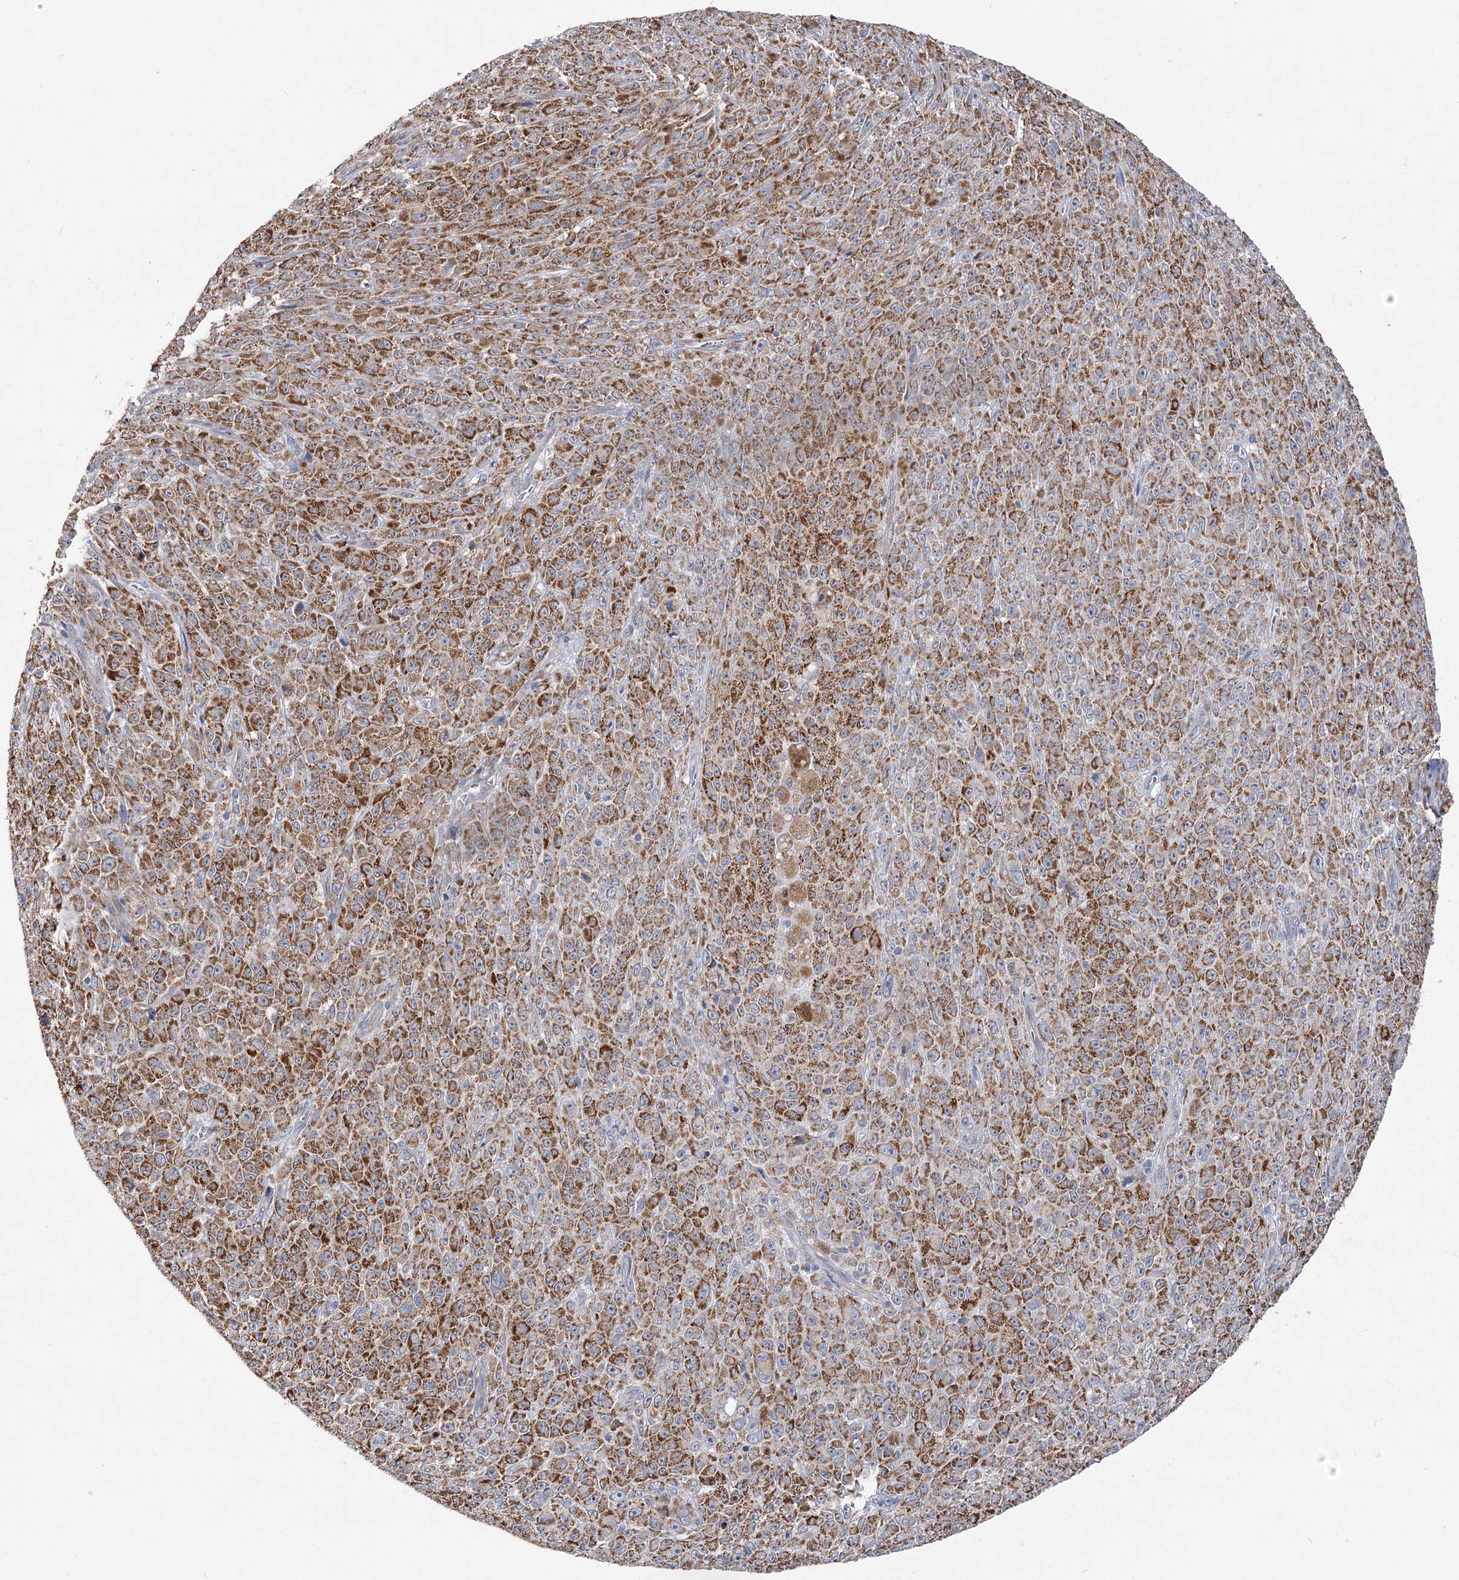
{"staining": {"intensity": "moderate", "quantity": ">75%", "location": "cytoplasmic/membranous"}, "tissue": "melanoma", "cell_type": "Tumor cells", "image_type": "cancer", "snomed": [{"axis": "morphology", "description": "Malignant melanoma, NOS"}, {"axis": "topography", "description": "Skin"}], "caption": "The immunohistochemical stain labels moderate cytoplasmic/membranous positivity in tumor cells of melanoma tissue.", "gene": "ECHDC3", "patient": {"sex": "female", "age": 82}}